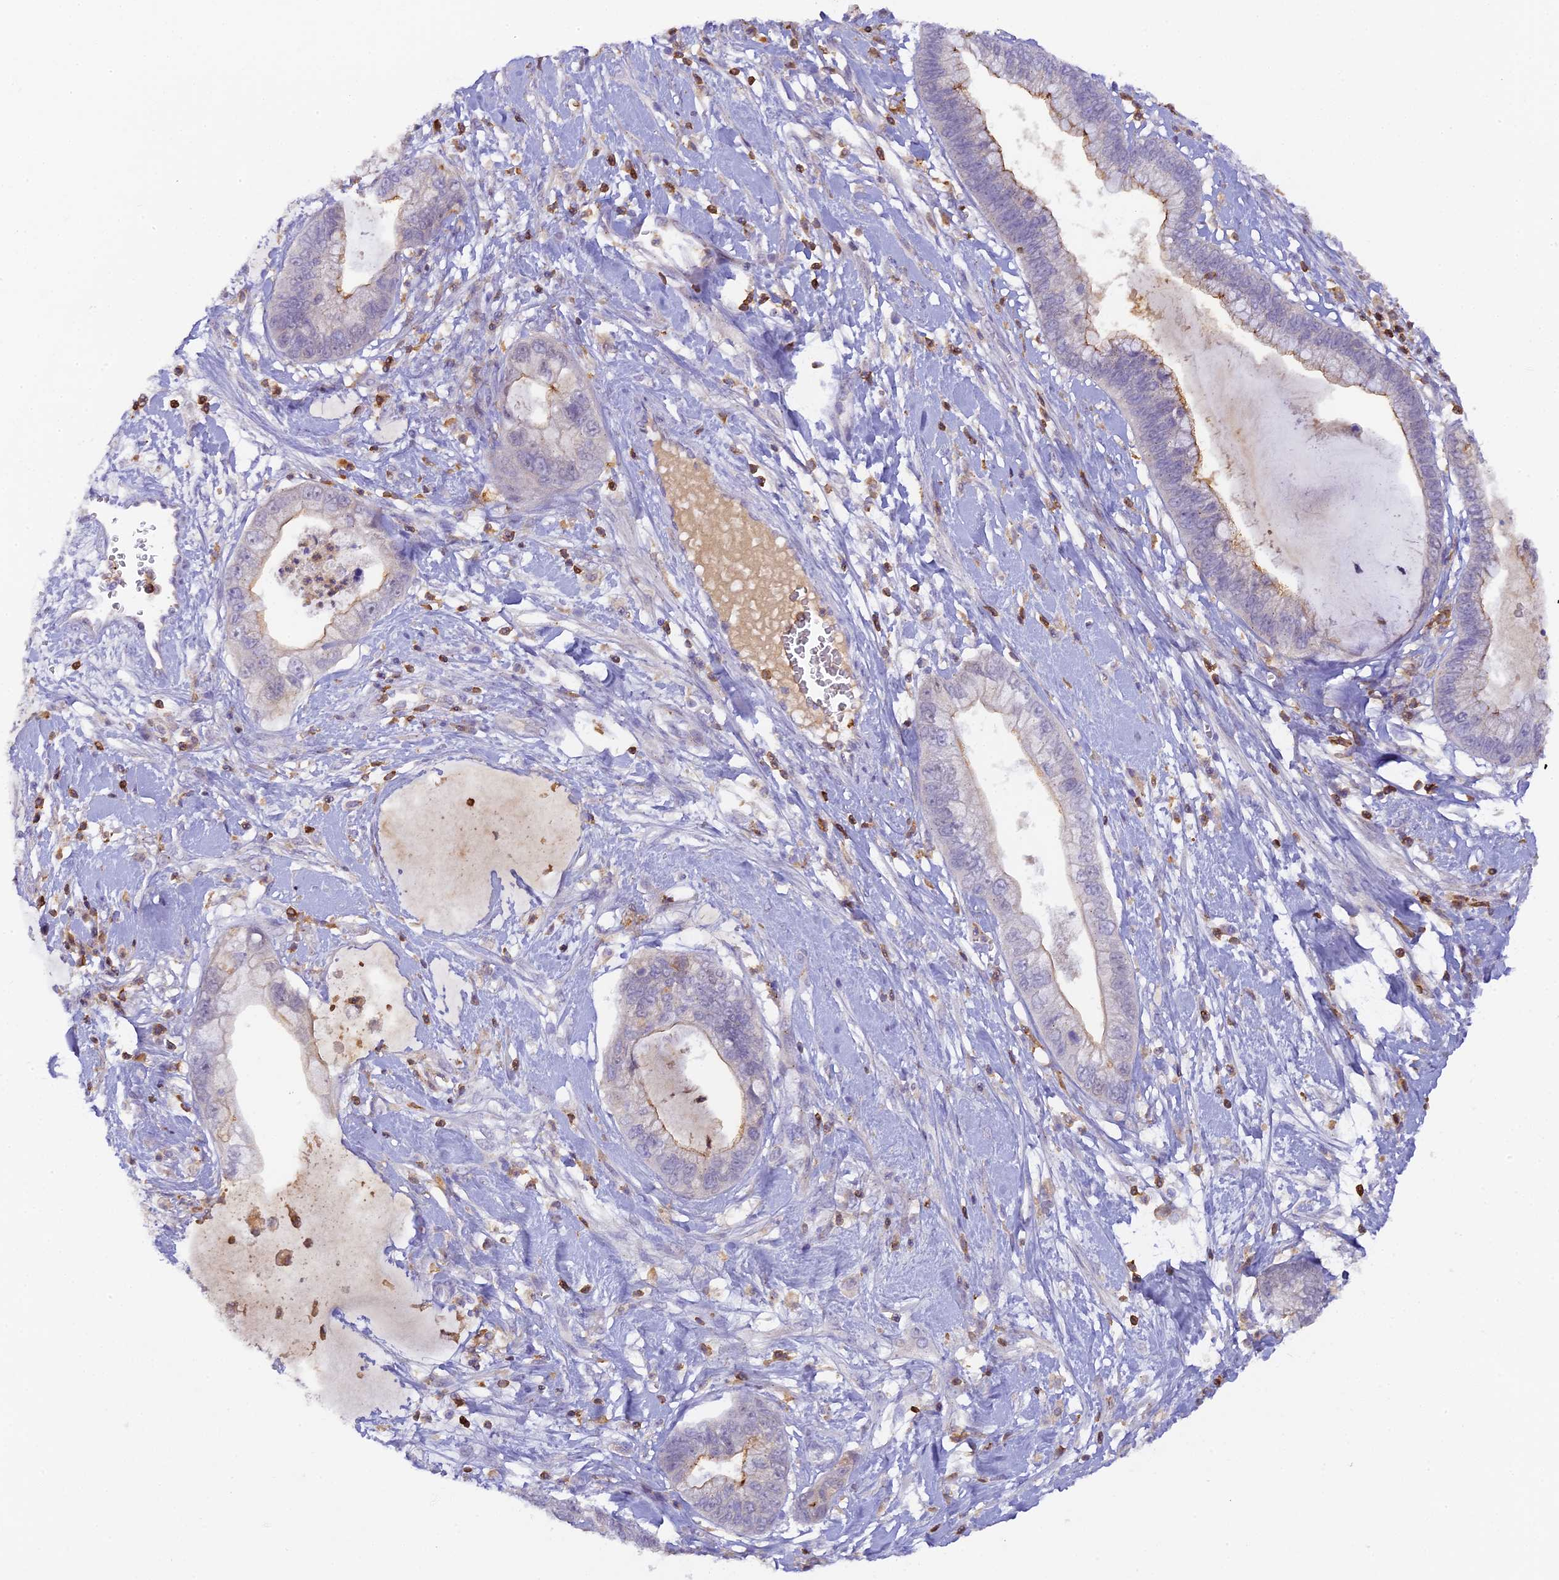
{"staining": {"intensity": "moderate", "quantity": "<25%", "location": "cytoplasmic/membranous"}, "tissue": "cervical cancer", "cell_type": "Tumor cells", "image_type": "cancer", "snomed": [{"axis": "morphology", "description": "Adenocarcinoma, NOS"}, {"axis": "topography", "description": "Cervix"}], "caption": "Moderate cytoplasmic/membranous expression is appreciated in about <25% of tumor cells in cervical adenocarcinoma.", "gene": "FYB1", "patient": {"sex": "female", "age": 44}}